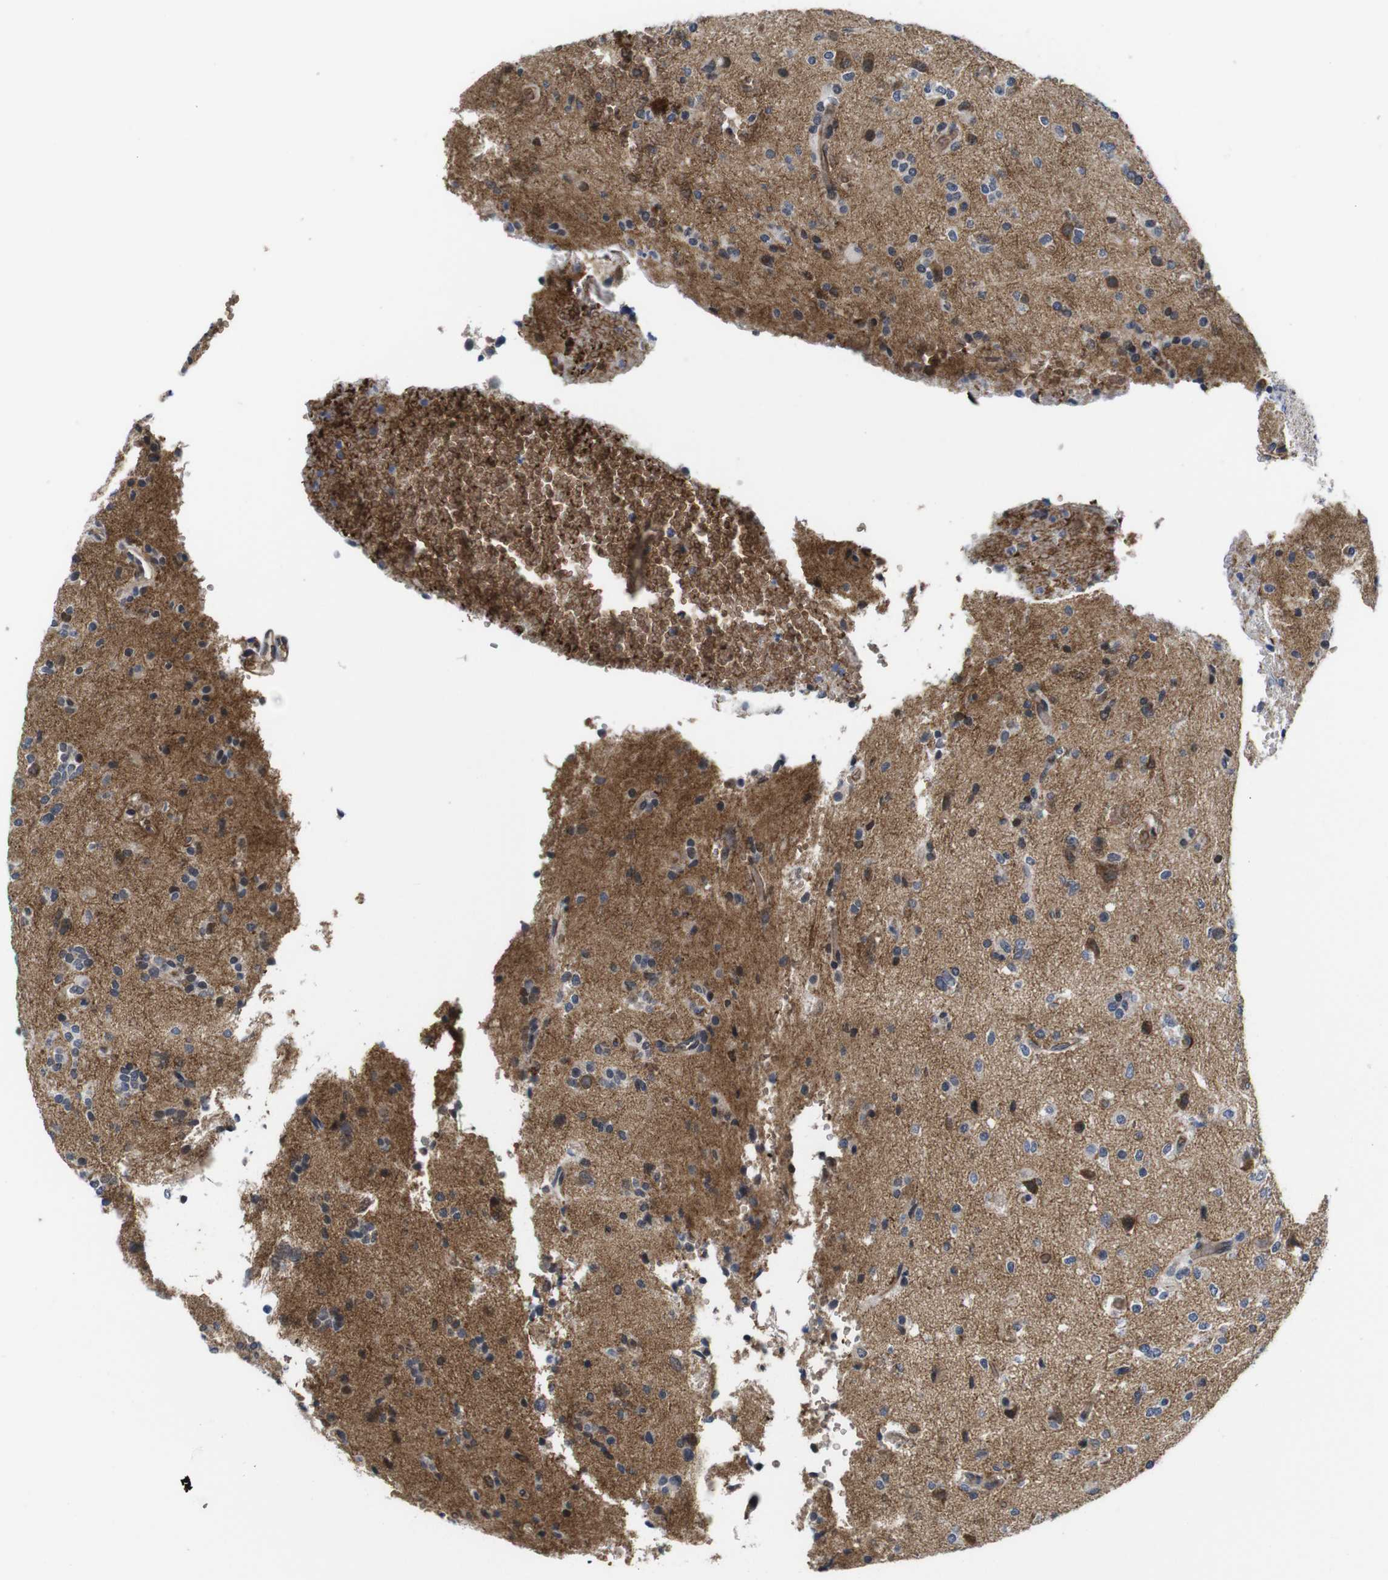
{"staining": {"intensity": "moderate", "quantity": "<25%", "location": "cytoplasmic/membranous"}, "tissue": "glioma", "cell_type": "Tumor cells", "image_type": "cancer", "snomed": [{"axis": "morphology", "description": "Glioma, malignant, High grade"}, {"axis": "topography", "description": "Brain"}], "caption": "A low amount of moderate cytoplasmic/membranous staining is identified in approximately <25% of tumor cells in glioma tissue.", "gene": "SOCS3", "patient": {"sex": "male", "age": 47}}